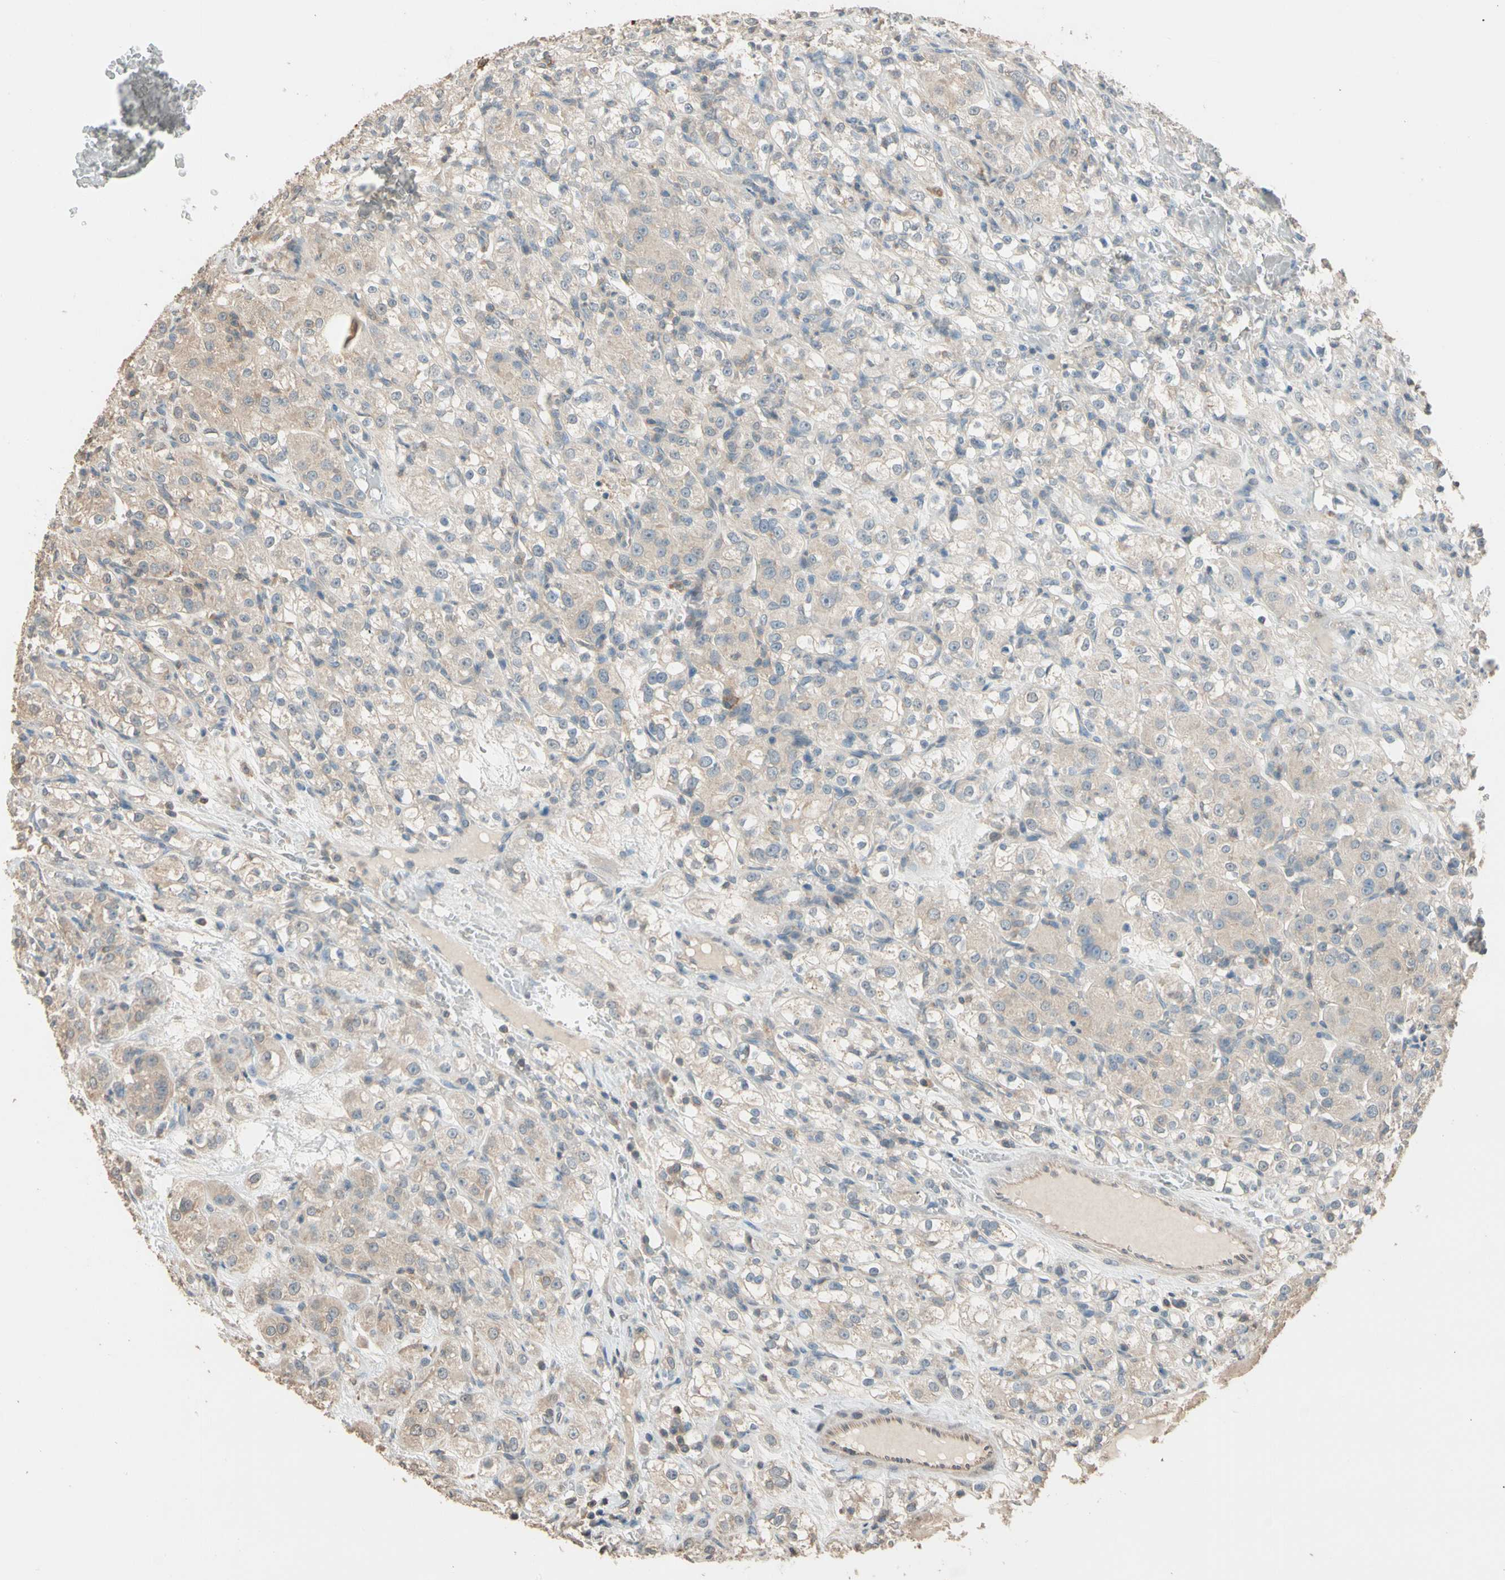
{"staining": {"intensity": "weak", "quantity": "<25%", "location": "cytoplasmic/membranous"}, "tissue": "renal cancer", "cell_type": "Tumor cells", "image_type": "cancer", "snomed": [{"axis": "morphology", "description": "Normal tissue, NOS"}, {"axis": "morphology", "description": "Adenocarcinoma, NOS"}, {"axis": "topography", "description": "Kidney"}], "caption": "Immunohistochemistry histopathology image of neoplastic tissue: renal adenocarcinoma stained with DAB exhibits no significant protein positivity in tumor cells.", "gene": "MAP3K7", "patient": {"sex": "male", "age": 61}}